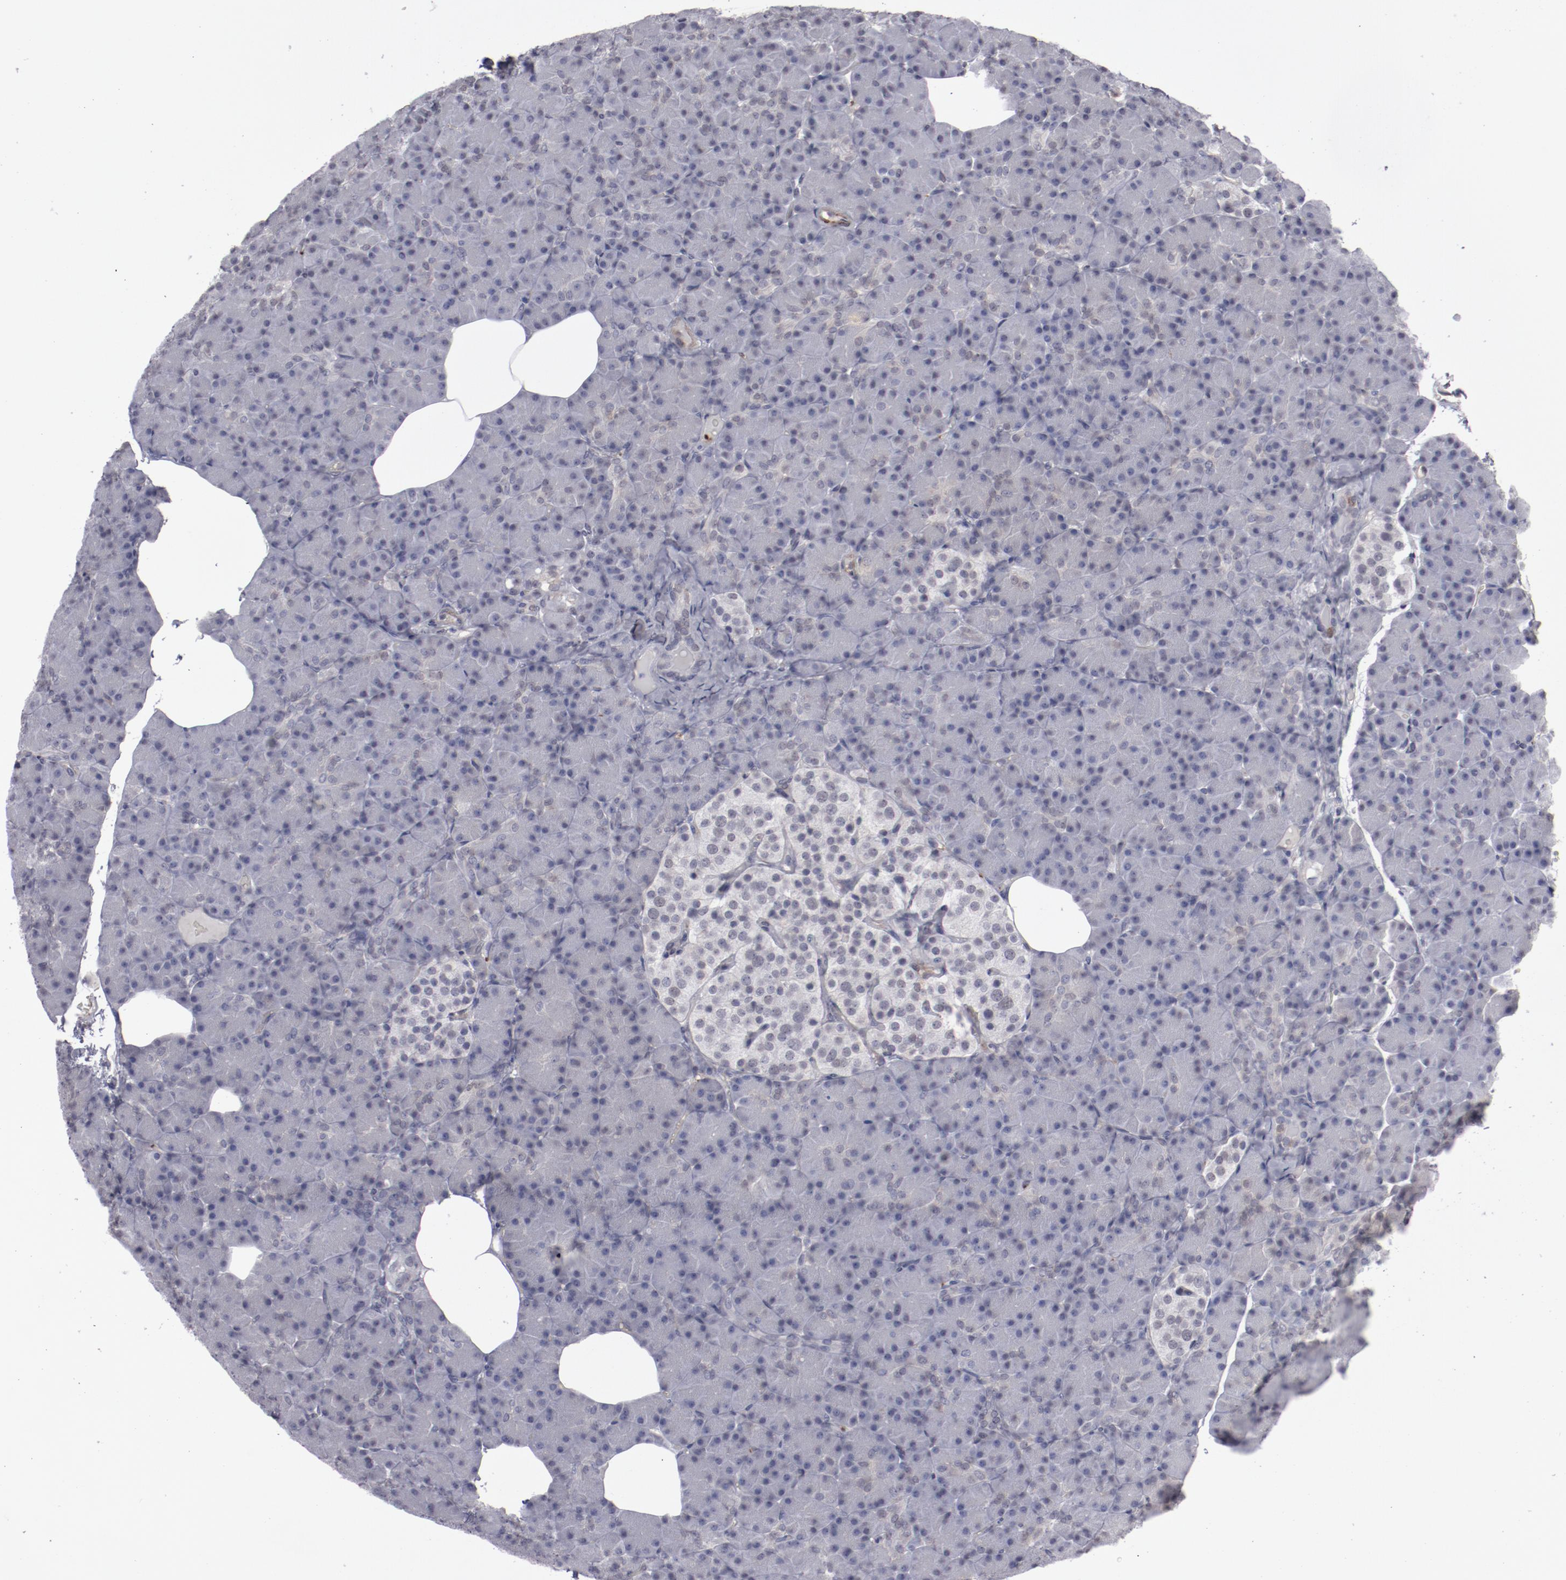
{"staining": {"intensity": "negative", "quantity": "none", "location": "none"}, "tissue": "pancreas", "cell_type": "Exocrine glandular cells", "image_type": "normal", "snomed": [{"axis": "morphology", "description": "Normal tissue, NOS"}, {"axis": "topography", "description": "Pancreas"}], "caption": "DAB (3,3'-diaminobenzidine) immunohistochemical staining of benign human pancreas shows no significant expression in exocrine glandular cells.", "gene": "LEF1", "patient": {"sex": "female", "age": 43}}